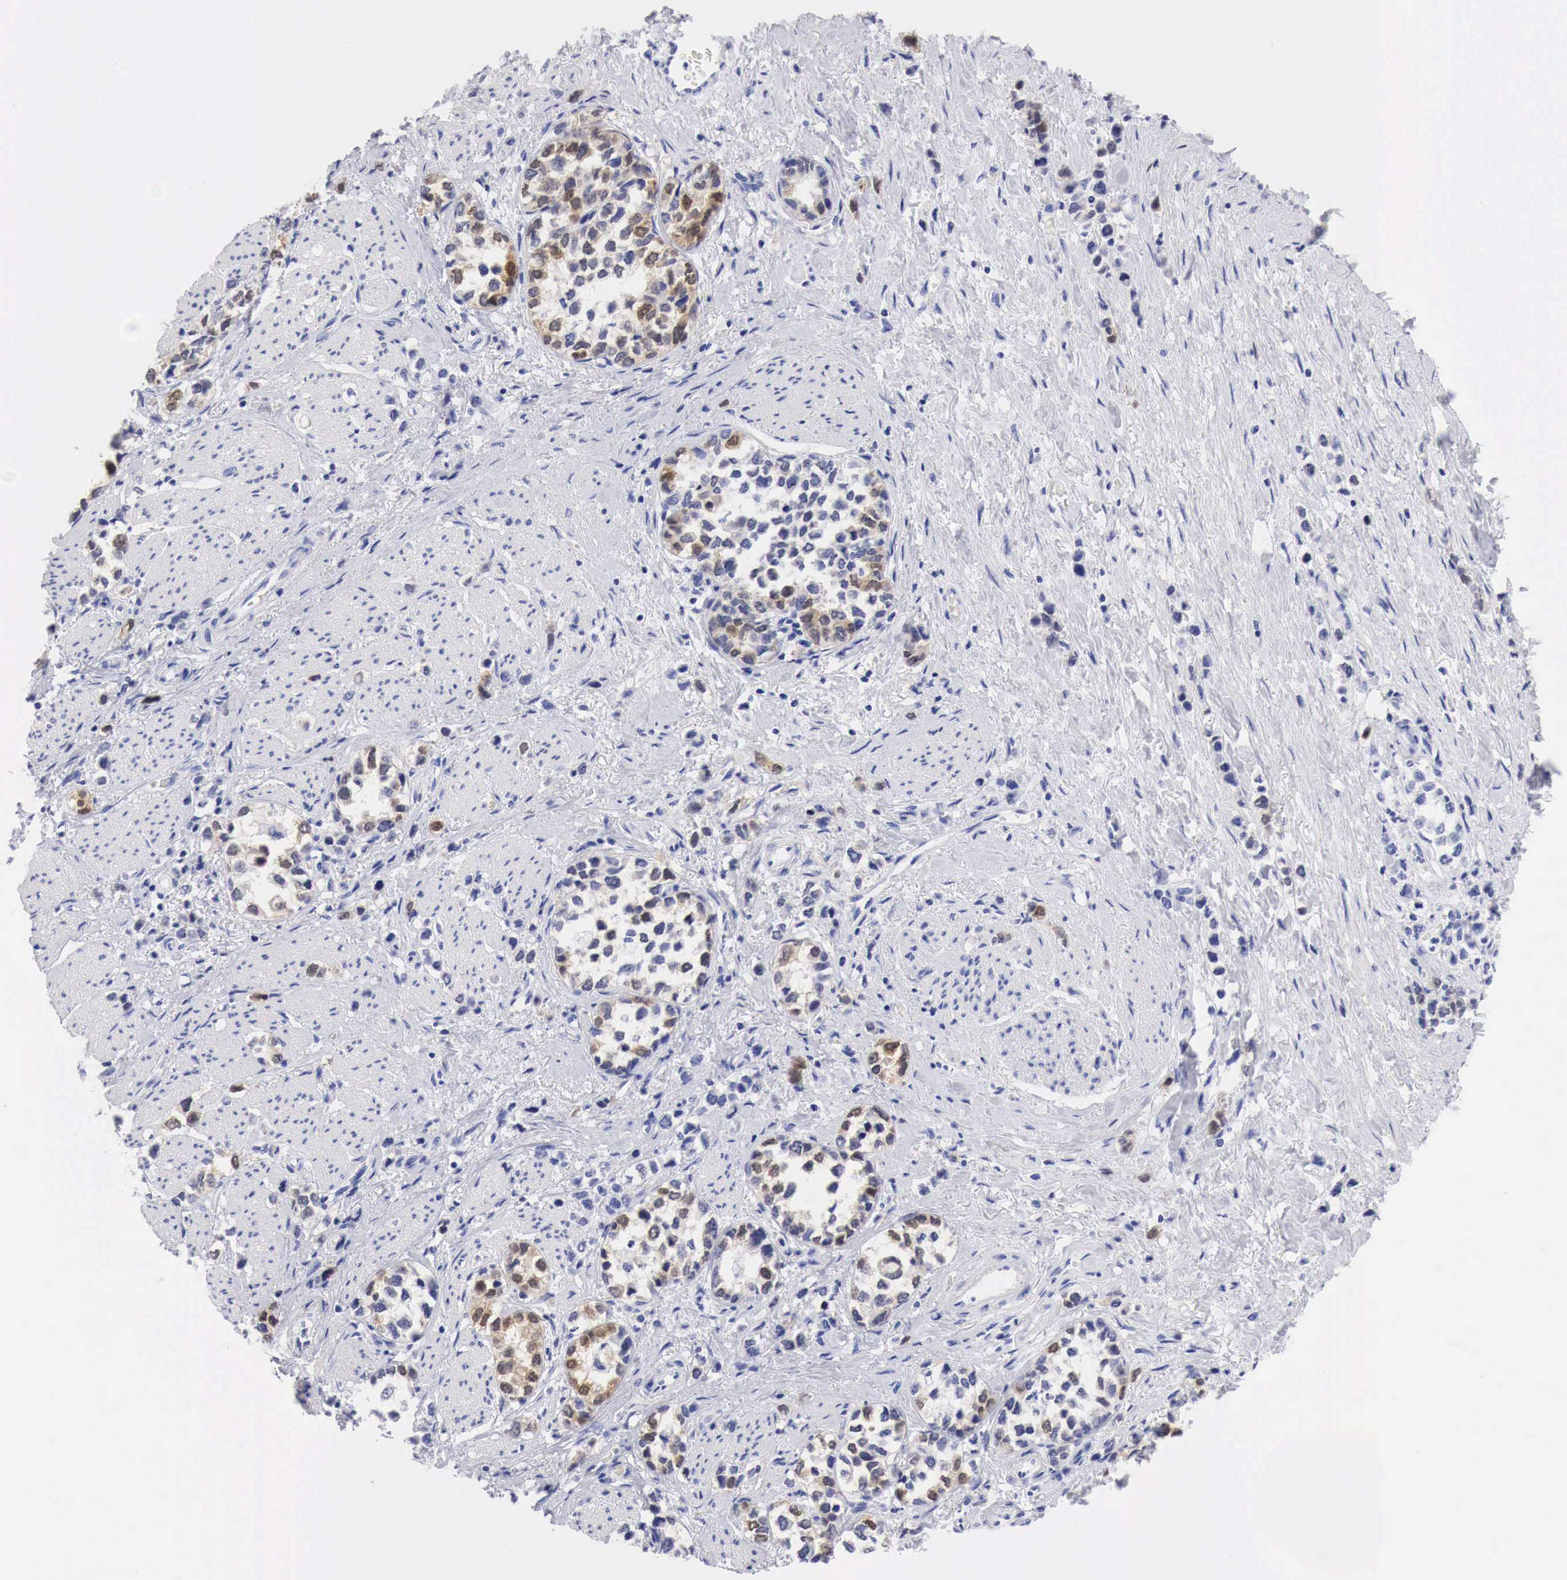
{"staining": {"intensity": "moderate", "quantity": "25%-75%", "location": "cytoplasmic/membranous"}, "tissue": "stomach cancer", "cell_type": "Tumor cells", "image_type": "cancer", "snomed": [{"axis": "morphology", "description": "Adenocarcinoma, NOS"}, {"axis": "topography", "description": "Stomach, upper"}], "caption": "Human stomach adenocarcinoma stained for a protein (brown) exhibits moderate cytoplasmic/membranous positive positivity in approximately 25%-75% of tumor cells.", "gene": "CDKN2A", "patient": {"sex": "male", "age": 76}}